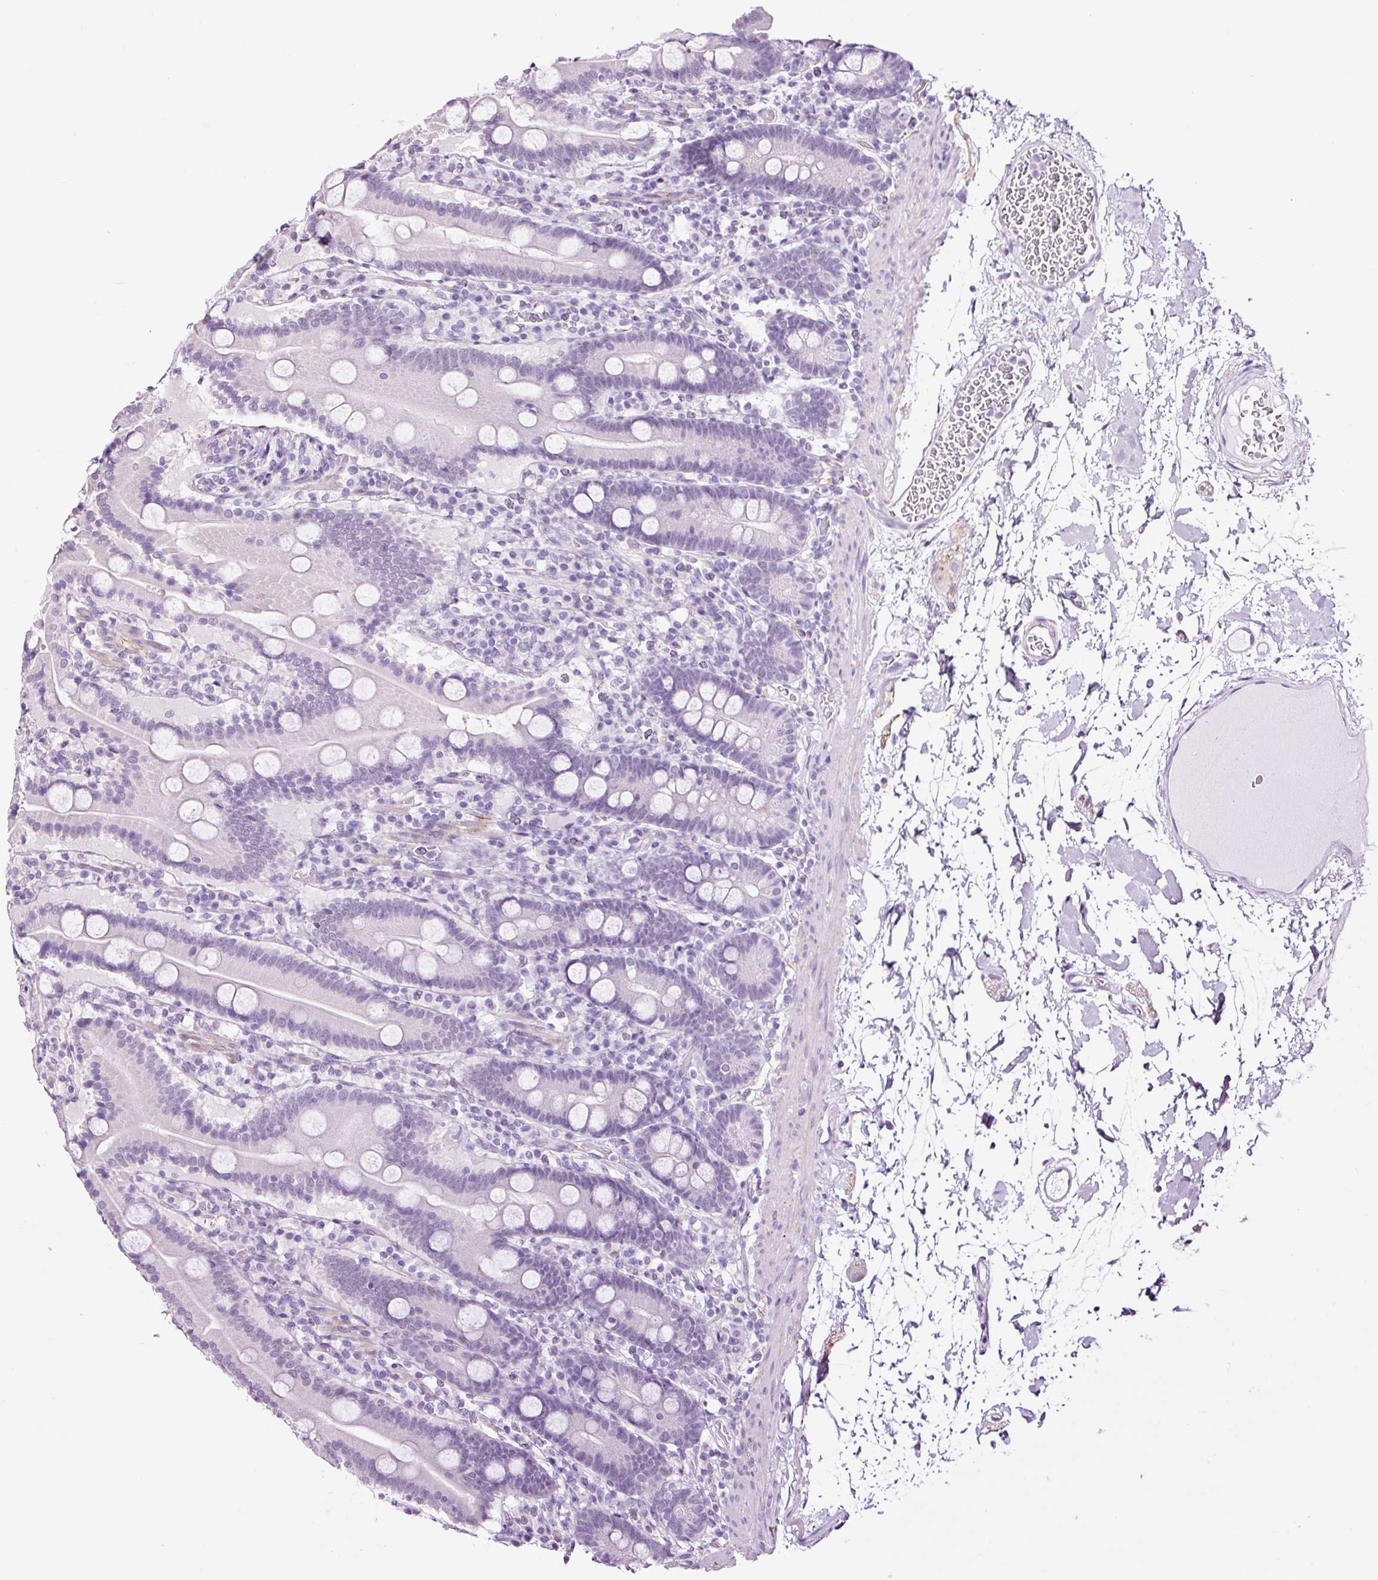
{"staining": {"intensity": "negative", "quantity": "none", "location": "none"}, "tissue": "duodenum", "cell_type": "Glandular cells", "image_type": "normal", "snomed": [{"axis": "morphology", "description": "Normal tissue, NOS"}, {"axis": "topography", "description": "Duodenum"}], "caption": "Glandular cells are negative for protein expression in benign human duodenum.", "gene": "RTF2", "patient": {"sex": "male", "age": 55}}